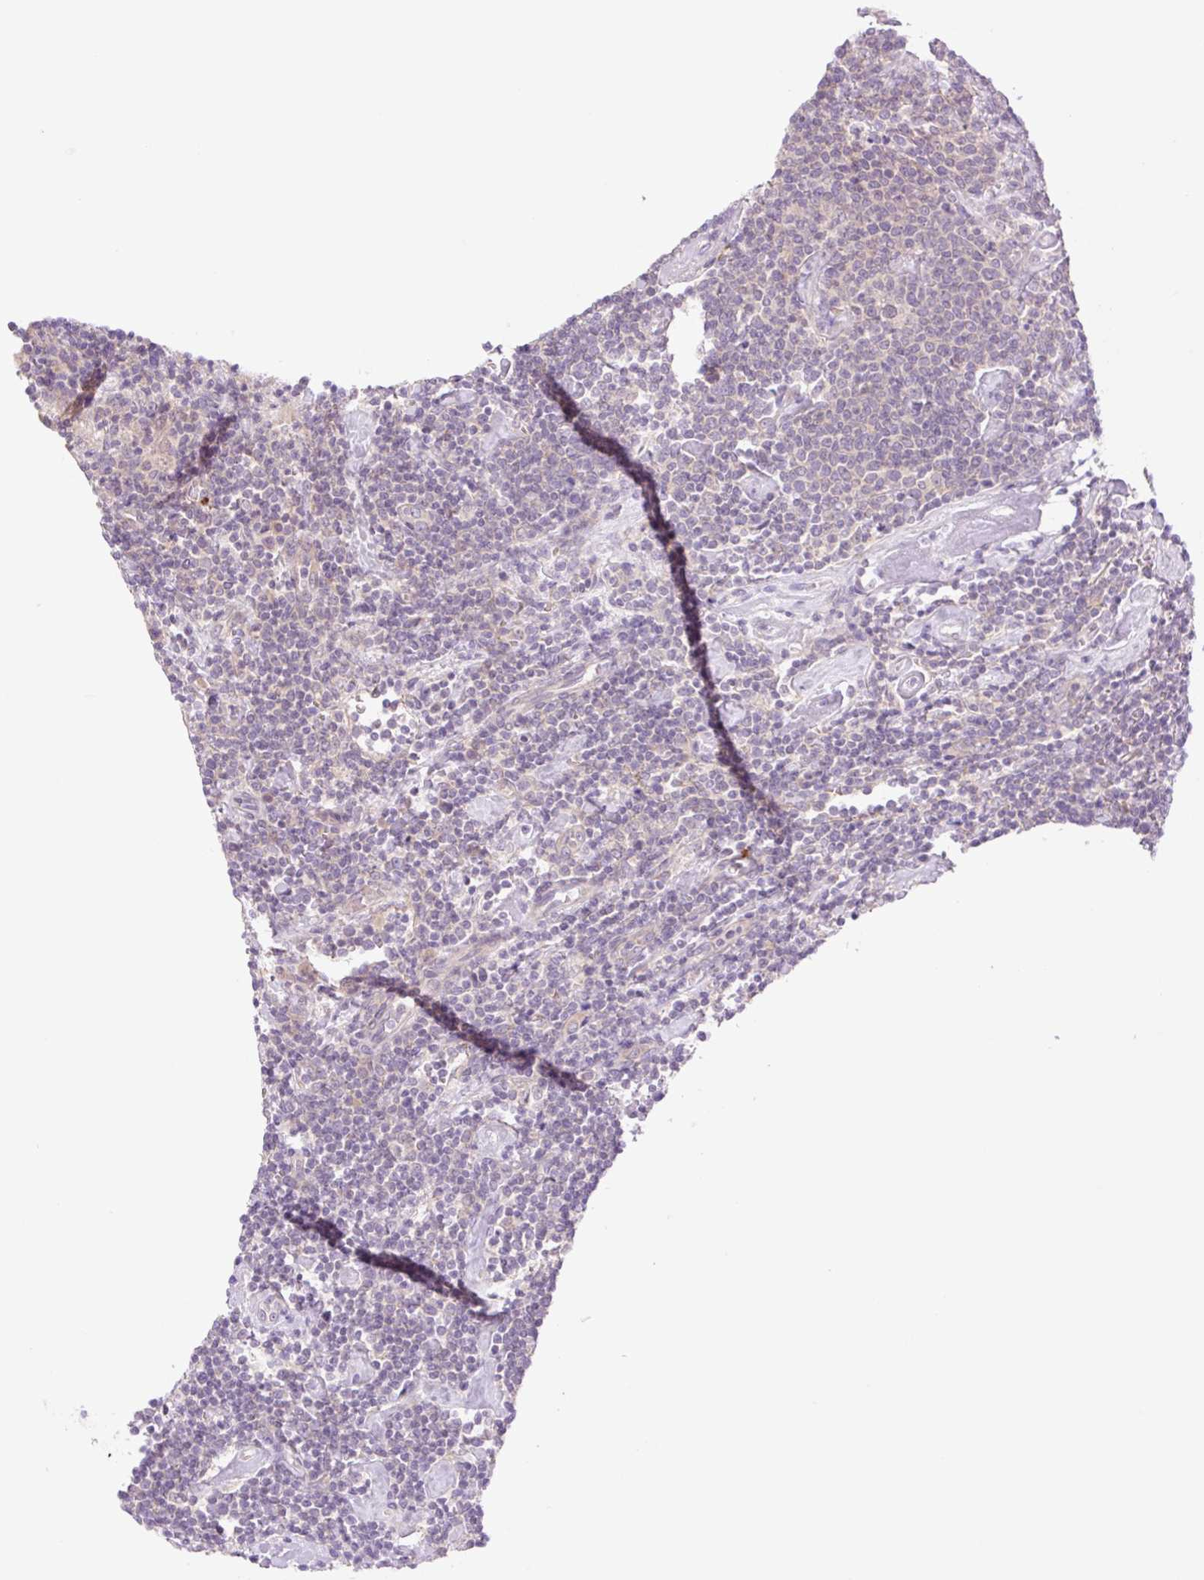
{"staining": {"intensity": "negative", "quantity": "none", "location": "none"}, "tissue": "lymphoma", "cell_type": "Tumor cells", "image_type": "cancer", "snomed": [{"axis": "morphology", "description": "Malignant lymphoma, non-Hodgkin's type, High grade"}, {"axis": "topography", "description": "Lymph node"}], "caption": "Immunohistochemical staining of human high-grade malignant lymphoma, non-Hodgkin's type displays no significant positivity in tumor cells. Brightfield microscopy of immunohistochemistry stained with DAB (brown) and hematoxylin (blue), captured at high magnification.", "gene": "COL5A1", "patient": {"sex": "male", "age": 61}}